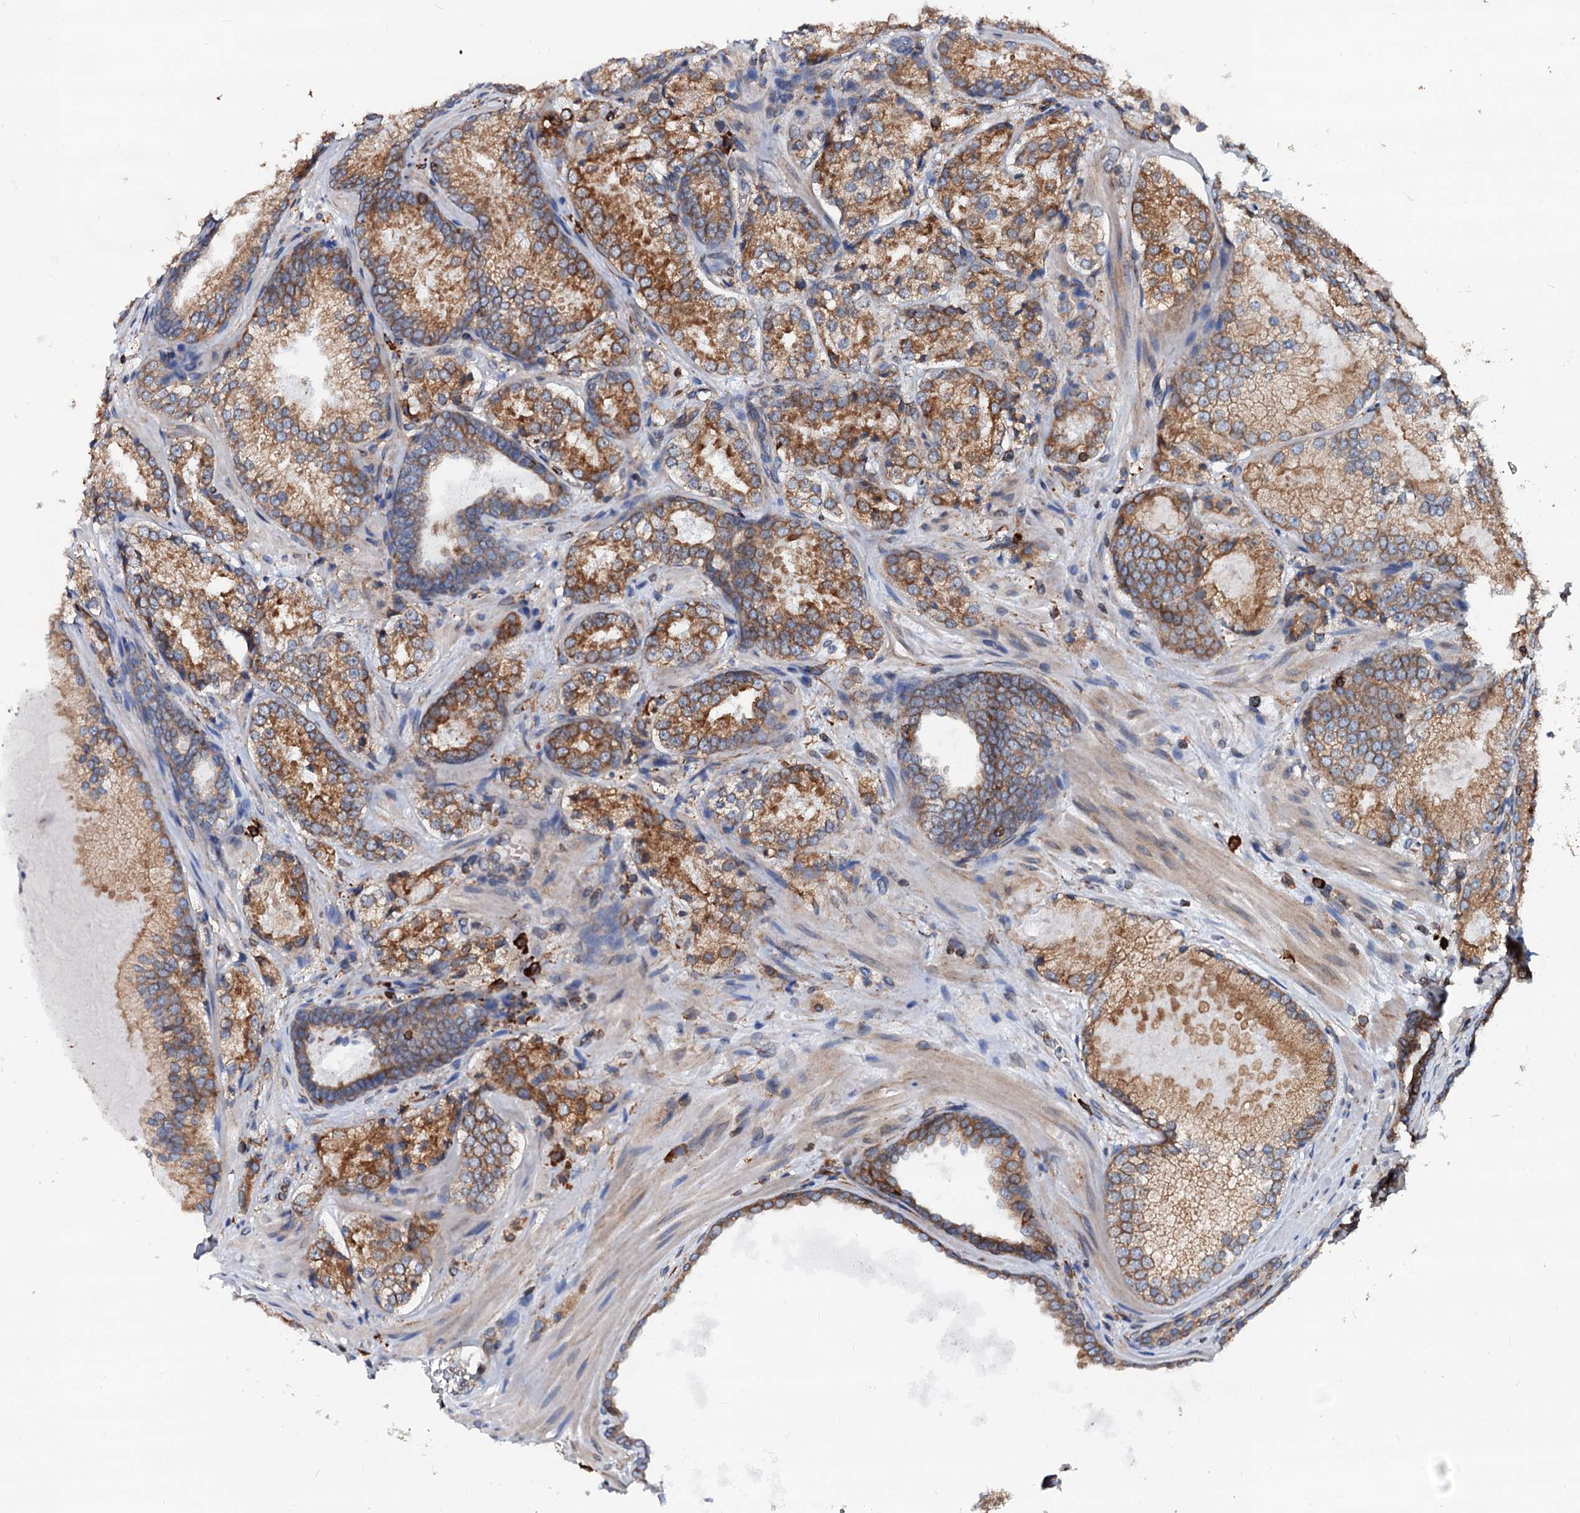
{"staining": {"intensity": "moderate", "quantity": ">75%", "location": "cytoplasmic/membranous"}, "tissue": "prostate cancer", "cell_type": "Tumor cells", "image_type": "cancer", "snomed": [{"axis": "morphology", "description": "Adenocarcinoma, Low grade"}, {"axis": "topography", "description": "Prostate"}], "caption": "A high-resolution image shows immunohistochemistry staining of prostate cancer, which demonstrates moderate cytoplasmic/membranous expression in about >75% of tumor cells.", "gene": "DERL1", "patient": {"sex": "male", "age": 74}}